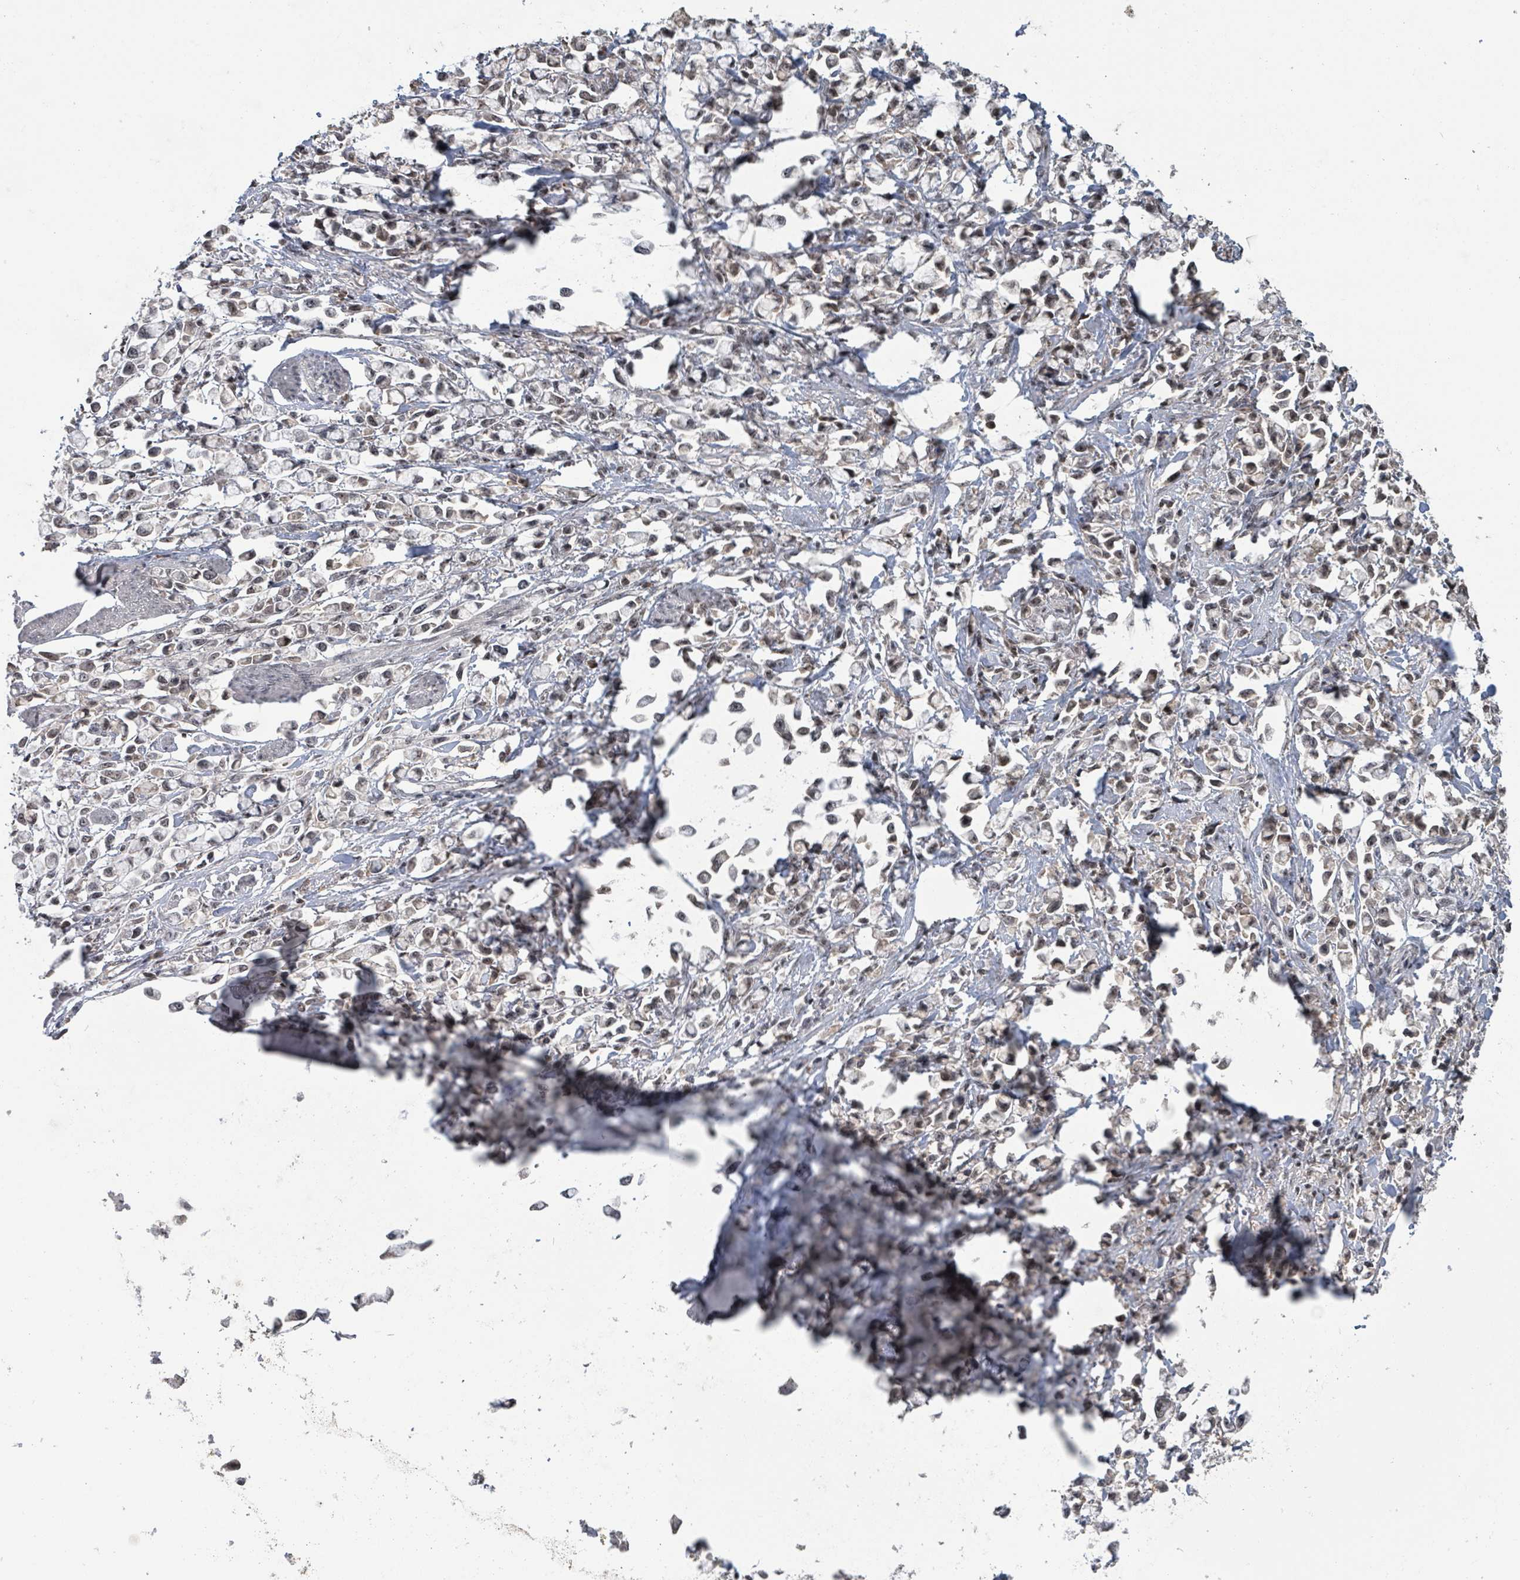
{"staining": {"intensity": "weak", "quantity": ">75%", "location": "nuclear"}, "tissue": "stomach cancer", "cell_type": "Tumor cells", "image_type": "cancer", "snomed": [{"axis": "morphology", "description": "Adenocarcinoma, NOS"}, {"axis": "topography", "description": "Stomach"}], "caption": "Human stomach cancer (adenocarcinoma) stained for a protein (brown) demonstrates weak nuclear positive positivity in approximately >75% of tumor cells.", "gene": "ZBTB14", "patient": {"sex": "female", "age": 81}}